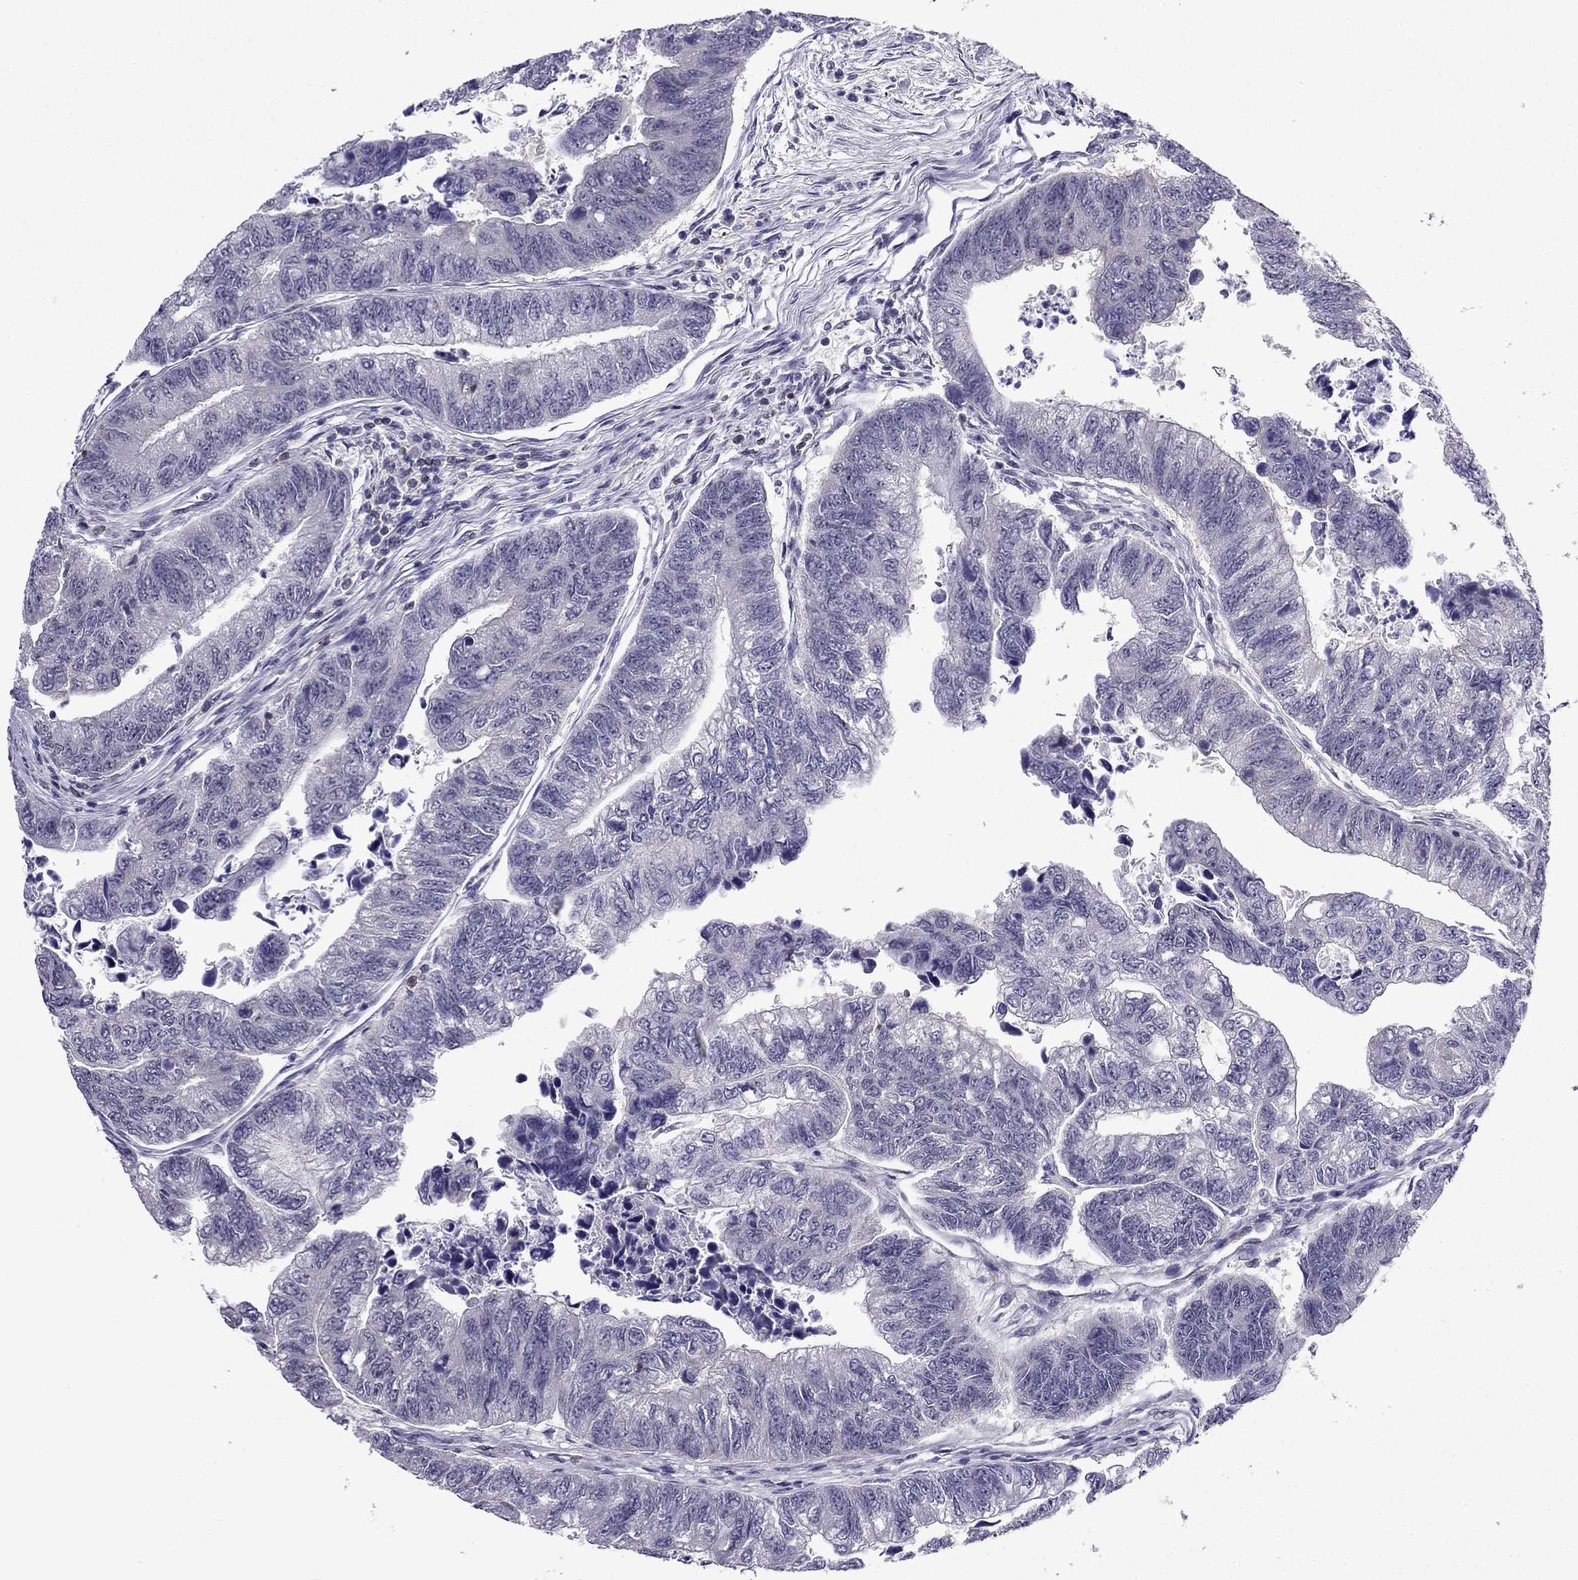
{"staining": {"intensity": "negative", "quantity": "none", "location": "none"}, "tissue": "colorectal cancer", "cell_type": "Tumor cells", "image_type": "cancer", "snomed": [{"axis": "morphology", "description": "Adenocarcinoma, NOS"}, {"axis": "topography", "description": "Colon"}], "caption": "Immunohistochemical staining of colorectal cancer (adenocarcinoma) reveals no significant expression in tumor cells.", "gene": "AAK1", "patient": {"sex": "female", "age": 65}}